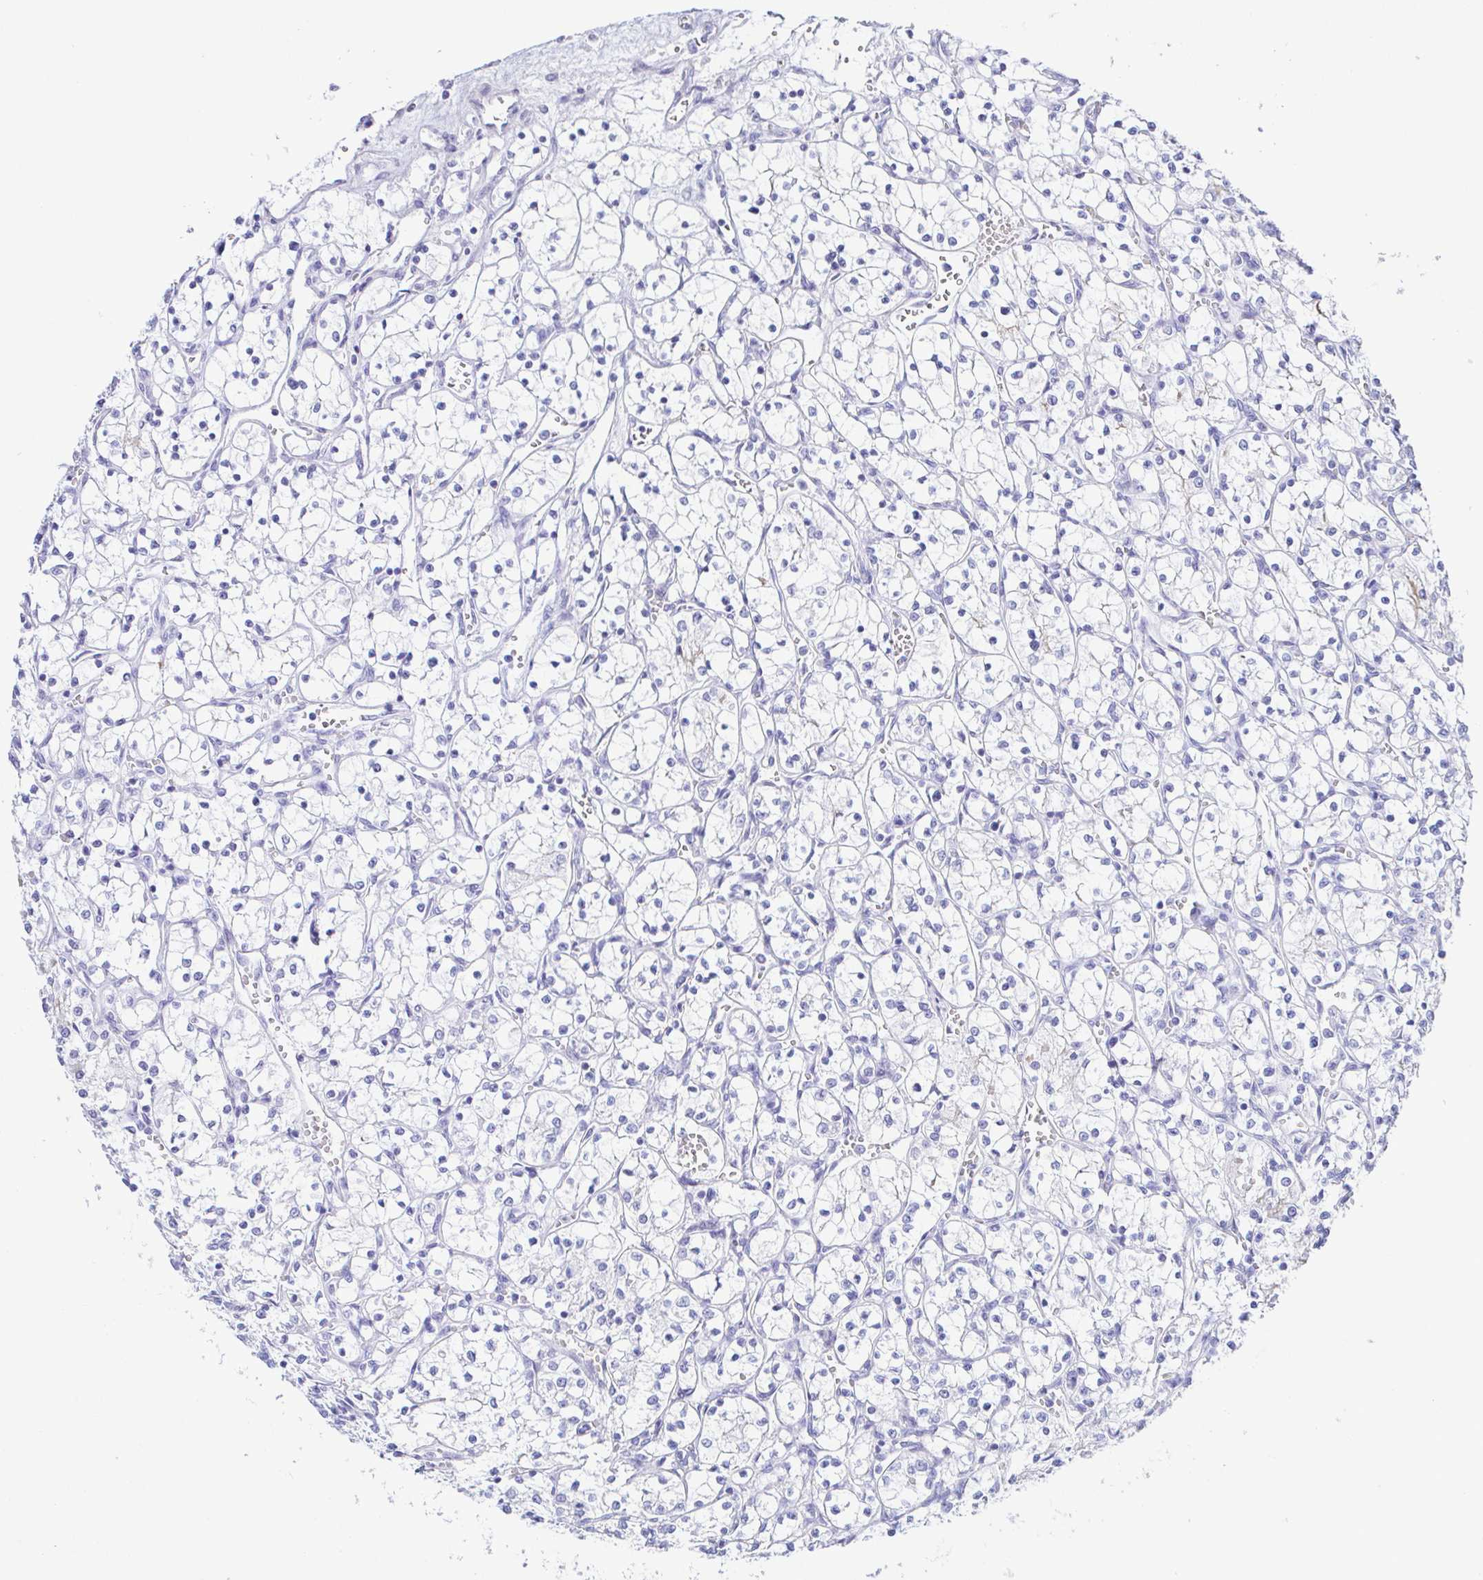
{"staining": {"intensity": "negative", "quantity": "none", "location": "none"}, "tissue": "renal cancer", "cell_type": "Tumor cells", "image_type": "cancer", "snomed": [{"axis": "morphology", "description": "Adenocarcinoma, NOS"}, {"axis": "topography", "description": "Kidney"}], "caption": "Immunohistochemistry (IHC) image of neoplastic tissue: renal adenocarcinoma stained with DAB demonstrates no significant protein staining in tumor cells.", "gene": "SAA4", "patient": {"sex": "female", "age": 69}}